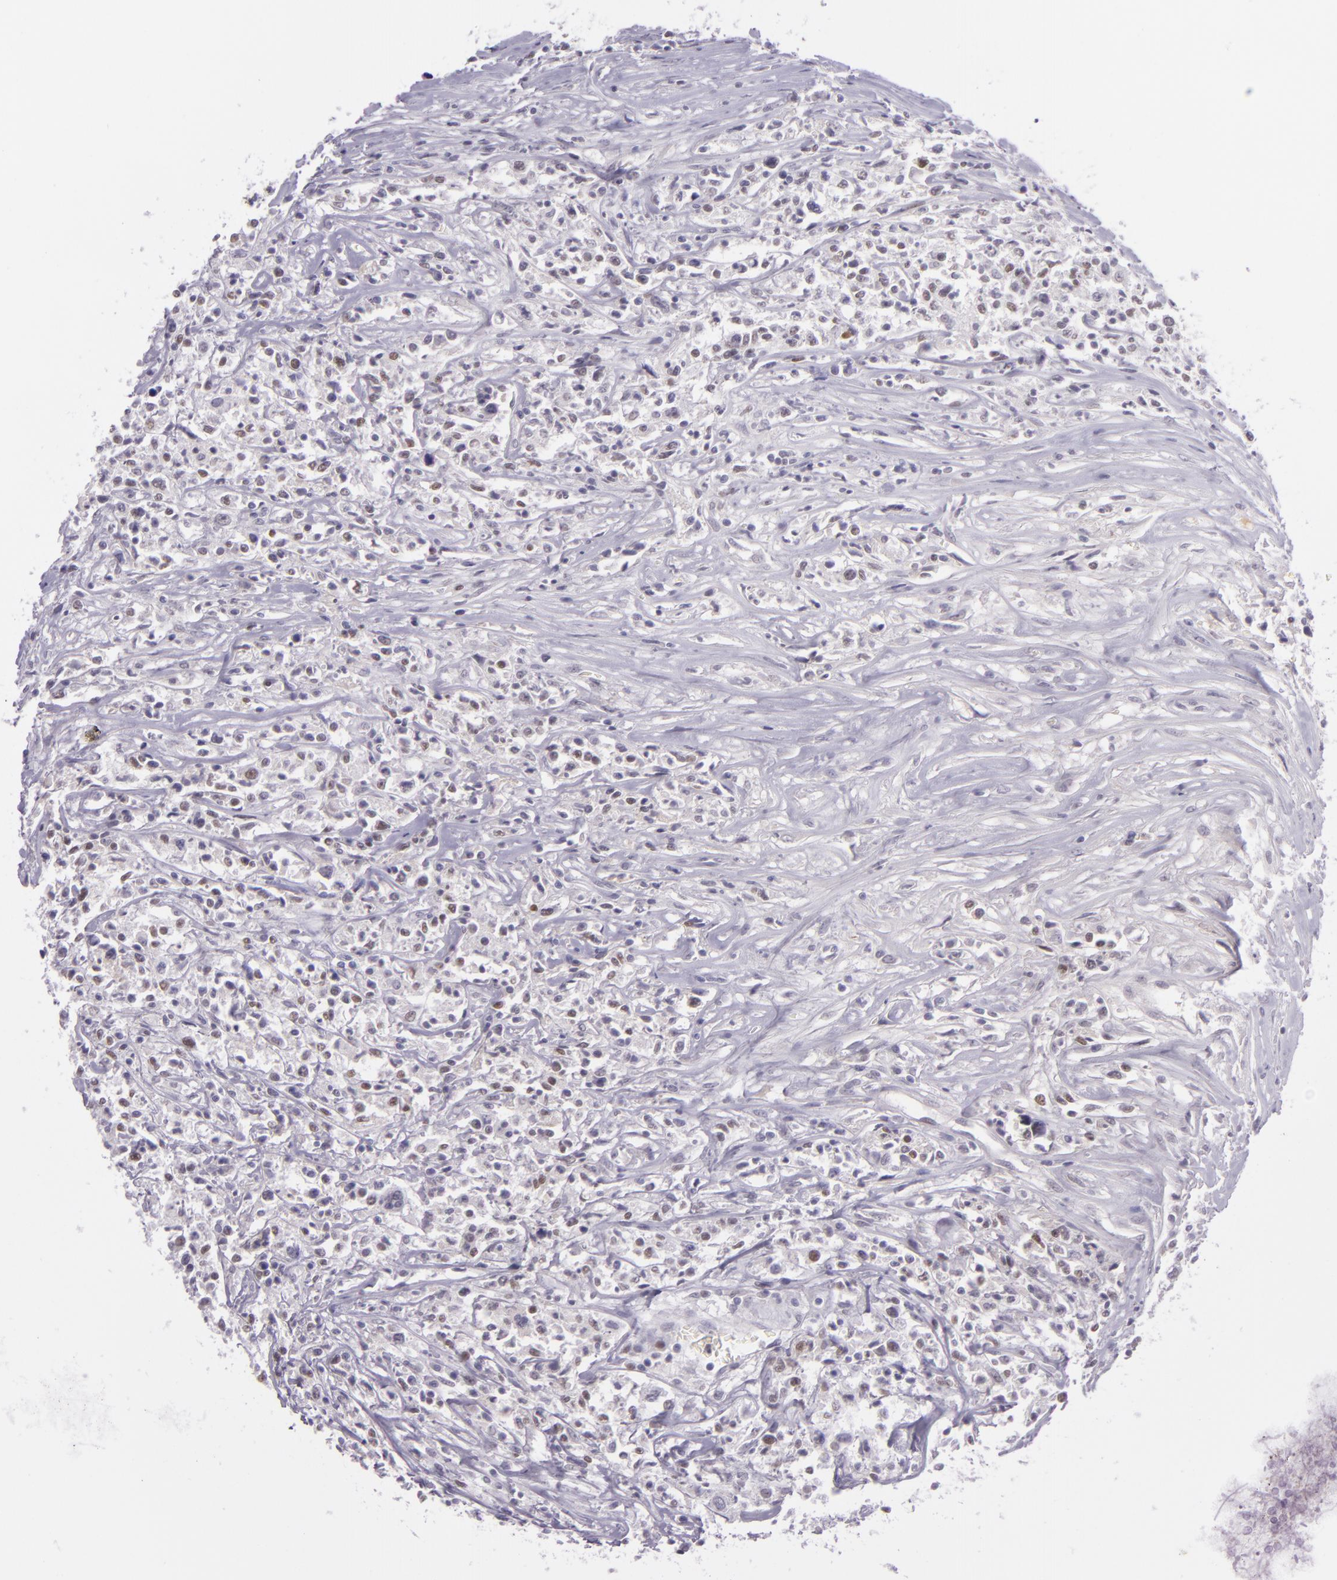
{"staining": {"intensity": "weak", "quantity": "25%-75%", "location": "nuclear"}, "tissue": "lymphoma", "cell_type": "Tumor cells", "image_type": "cancer", "snomed": [{"axis": "morphology", "description": "Malignant lymphoma, non-Hodgkin's type, Low grade"}, {"axis": "topography", "description": "Small intestine"}], "caption": "DAB immunohistochemical staining of lymphoma shows weak nuclear protein positivity in about 25%-75% of tumor cells.", "gene": "CHEK2", "patient": {"sex": "female", "age": 59}}